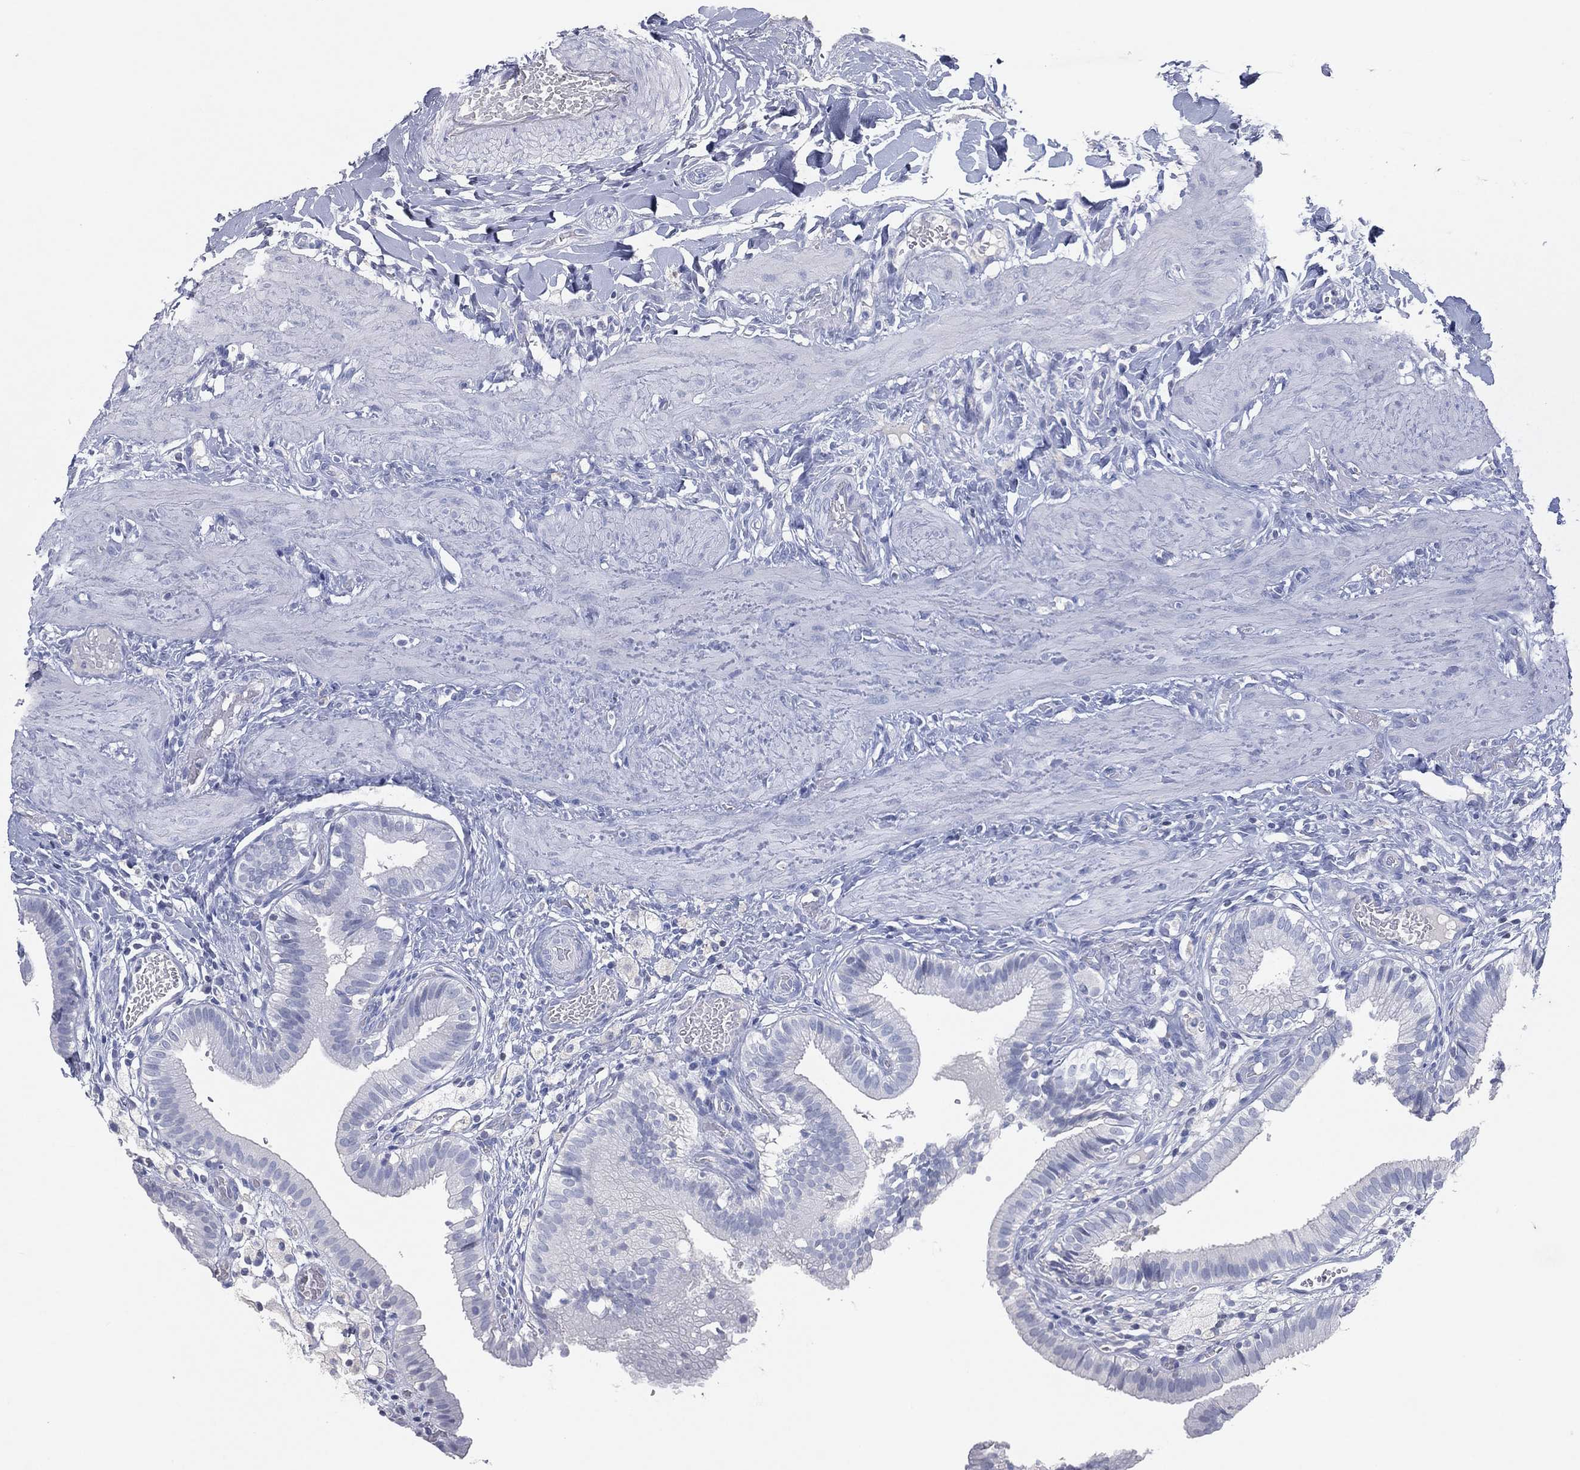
{"staining": {"intensity": "negative", "quantity": "none", "location": "none"}, "tissue": "gallbladder", "cell_type": "Glandular cells", "image_type": "normal", "snomed": [{"axis": "morphology", "description": "Normal tissue, NOS"}, {"axis": "topography", "description": "Gallbladder"}], "caption": "Glandular cells show no significant protein expression in benign gallbladder. (DAB (3,3'-diaminobenzidine) immunohistochemistry (IHC), high magnification).", "gene": "CPT1B", "patient": {"sex": "female", "age": 24}}